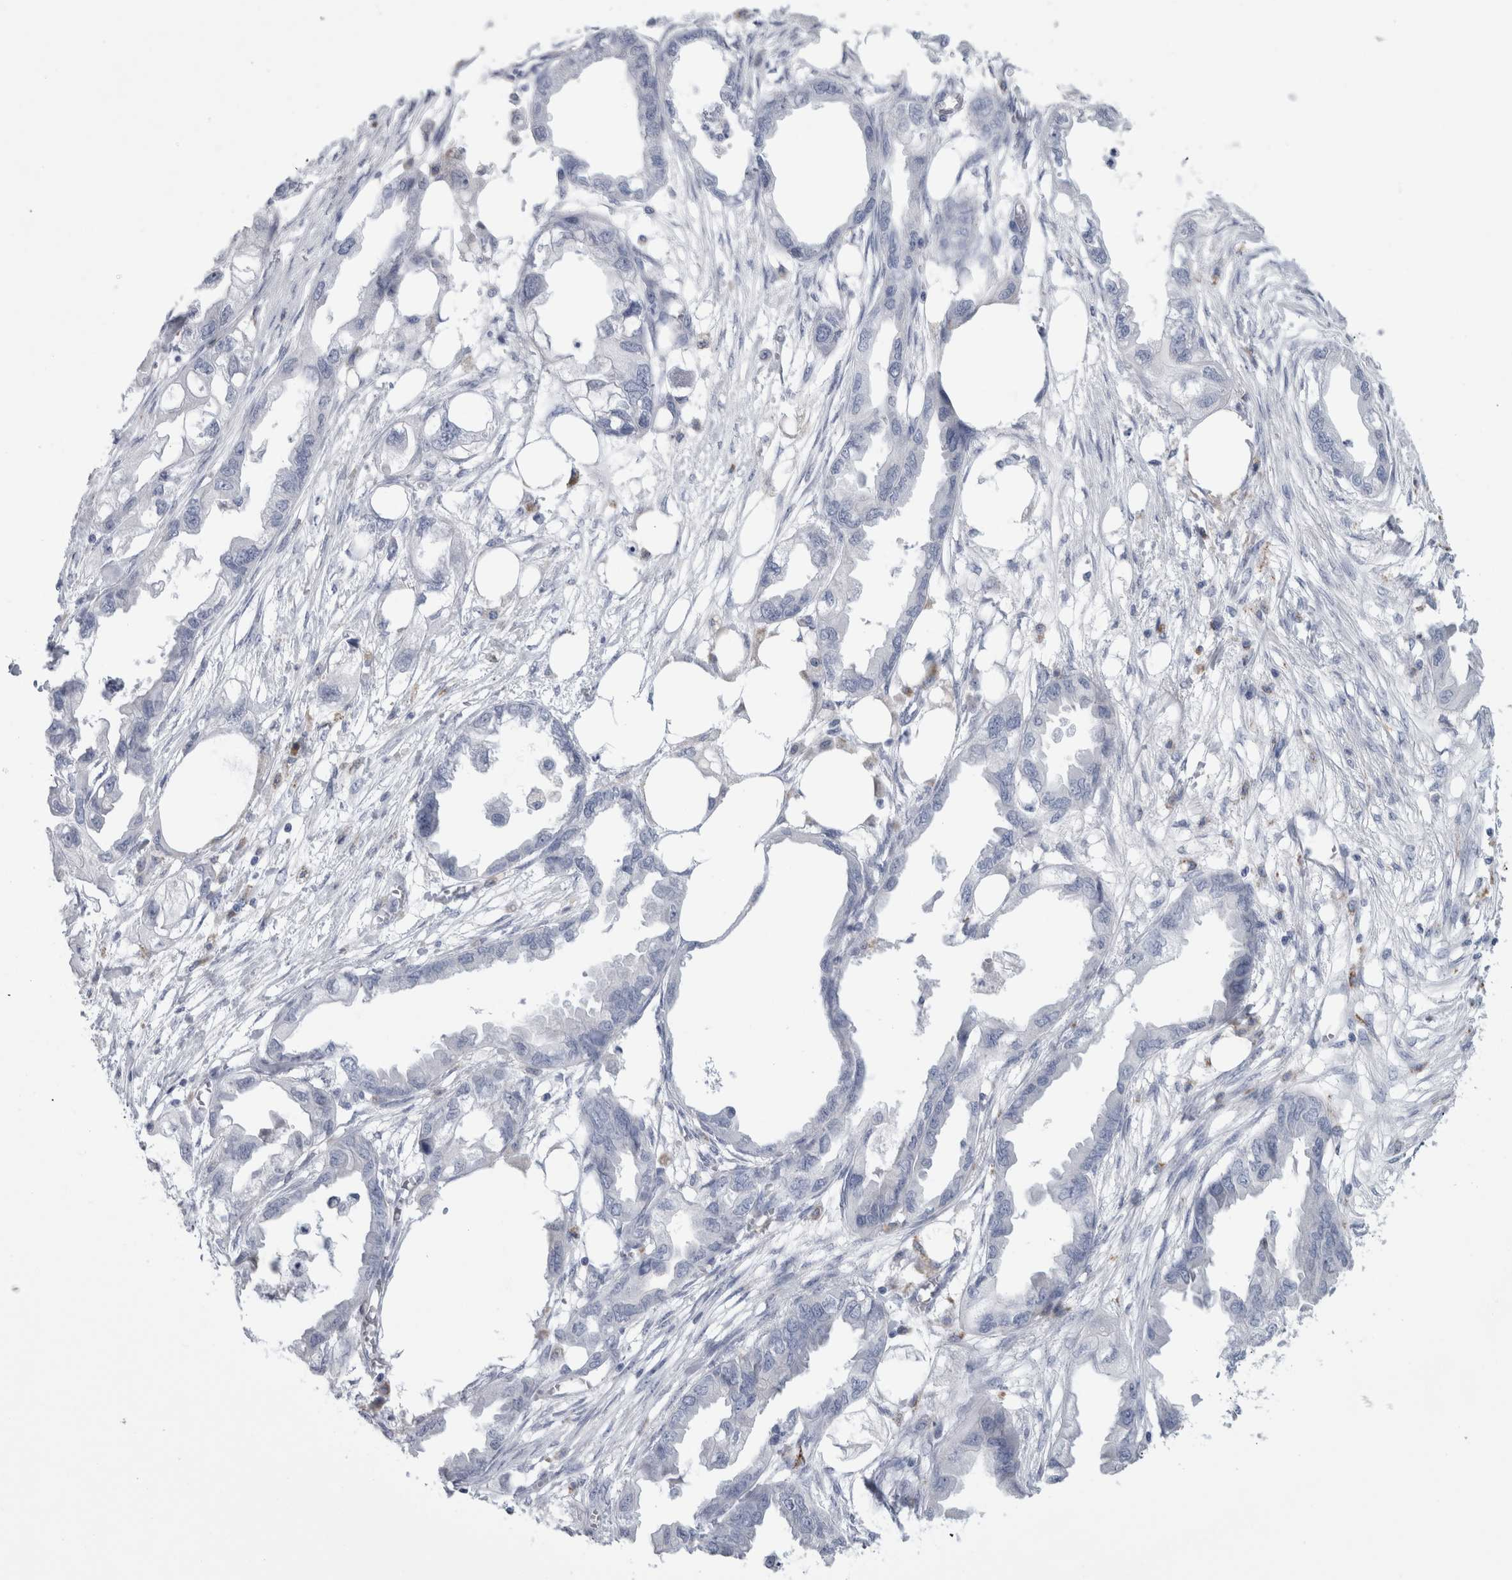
{"staining": {"intensity": "negative", "quantity": "none", "location": "none"}, "tissue": "endometrial cancer", "cell_type": "Tumor cells", "image_type": "cancer", "snomed": [{"axis": "morphology", "description": "Adenocarcinoma, NOS"}, {"axis": "morphology", "description": "Adenocarcinoma, metastatic, NOS"}, {"axis": "topography", "description": "Adipose tissue"}, {"axis": "topography", "description": "Endometrium"}], "caption": "DAB (3,3'-diaminobenzidine) immunohistochemical staining of human endometrial cancer demonstrates no significant expression in tumor cells.", "gene": "GATM", "patient": {"sex": "female", "age": 67}}